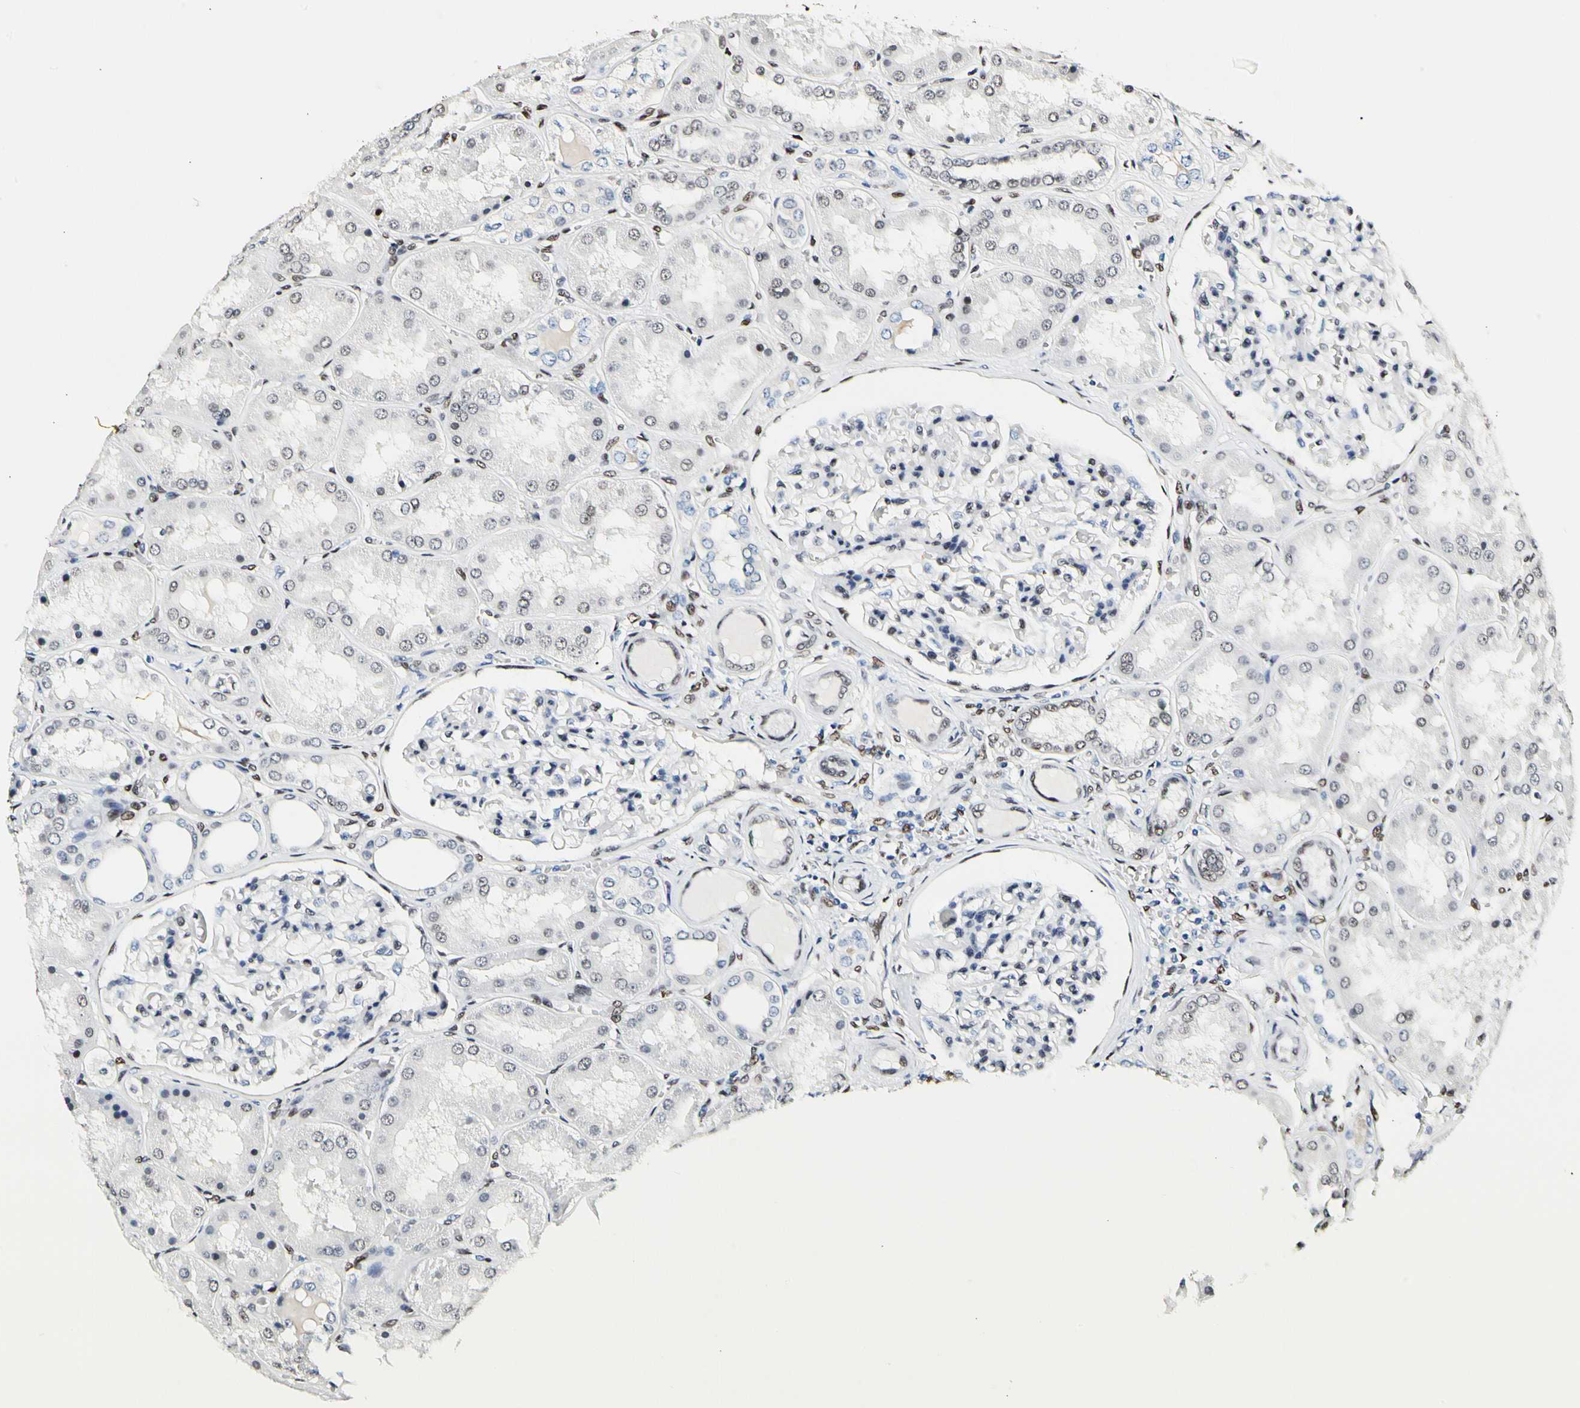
{"staining": {"intensity": "weak", "quantity": "<25%", "location": "nuclear"}, "tissue": "kidney", "cell_type": "Cells in glomeruli", "image_type": "normal", "snomed": [{"axis": "morphology", "description": "Normal tissue, NOS"}, {"axis": "topography", "description": "Kidney"}], "caption": "Protein analysis of benign kidney displays no significant staining in cells in glomeruli.", "gene": "NFIA", "patient": {"sex": "female", "age": 56}}